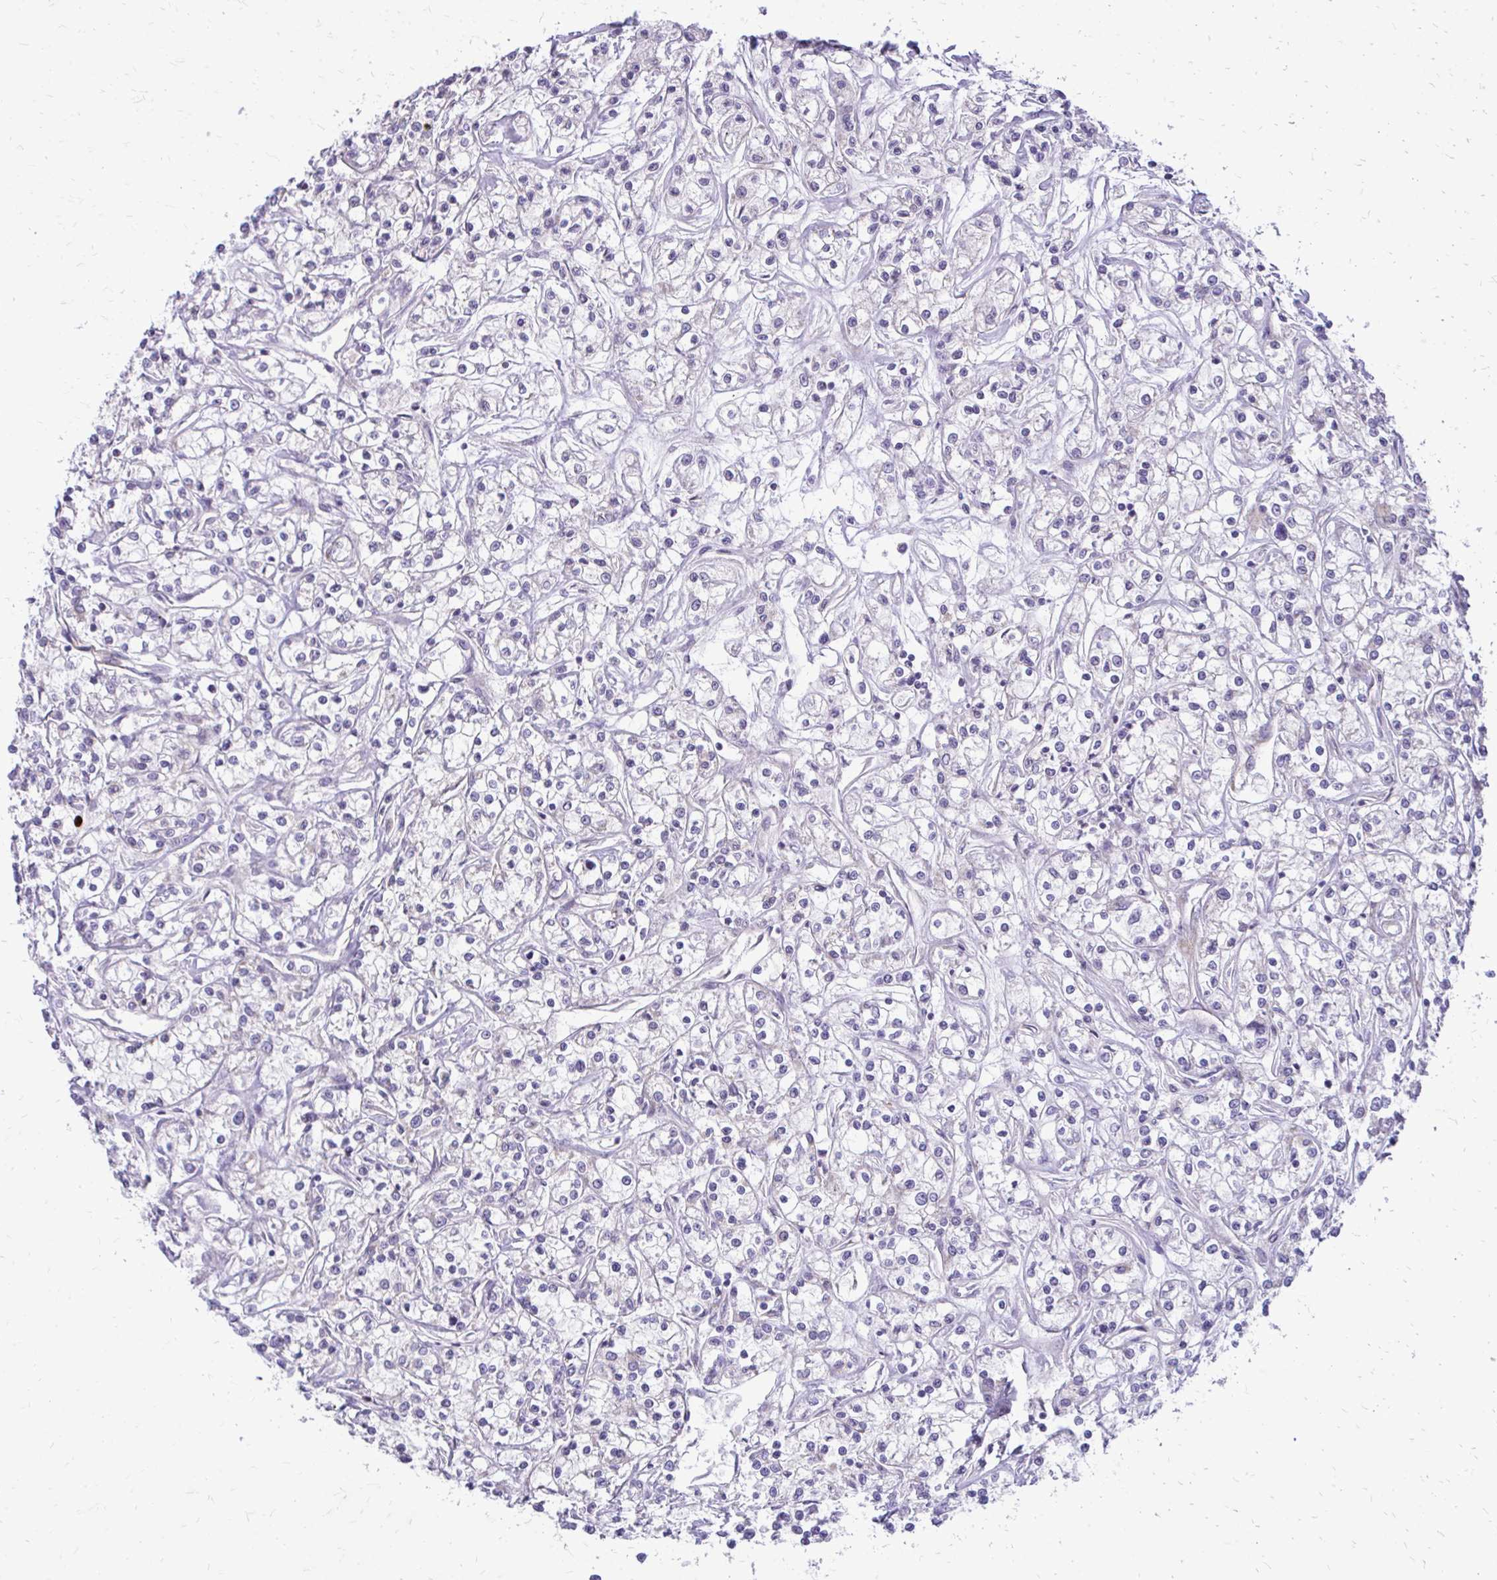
{"staining": {"intensity": "negative", "quantity": "none", "location": "none"}, "tissue": "renal cancer", "cell_type": "Tumor cells", "image_type": "cancer", "snomed": [{"axis": "morphology", "description": "Adenocarcinoma, NOS"}, {"axis": "topography", "description": "Kidney"}], "caption": "A micrograph of renal cancer (adenocarcinoma) stained for a protein demonstrates no brown staining in tumor cells.", "gene": "FUNDC2", "patient": {"sex": "female", "age": 59}}